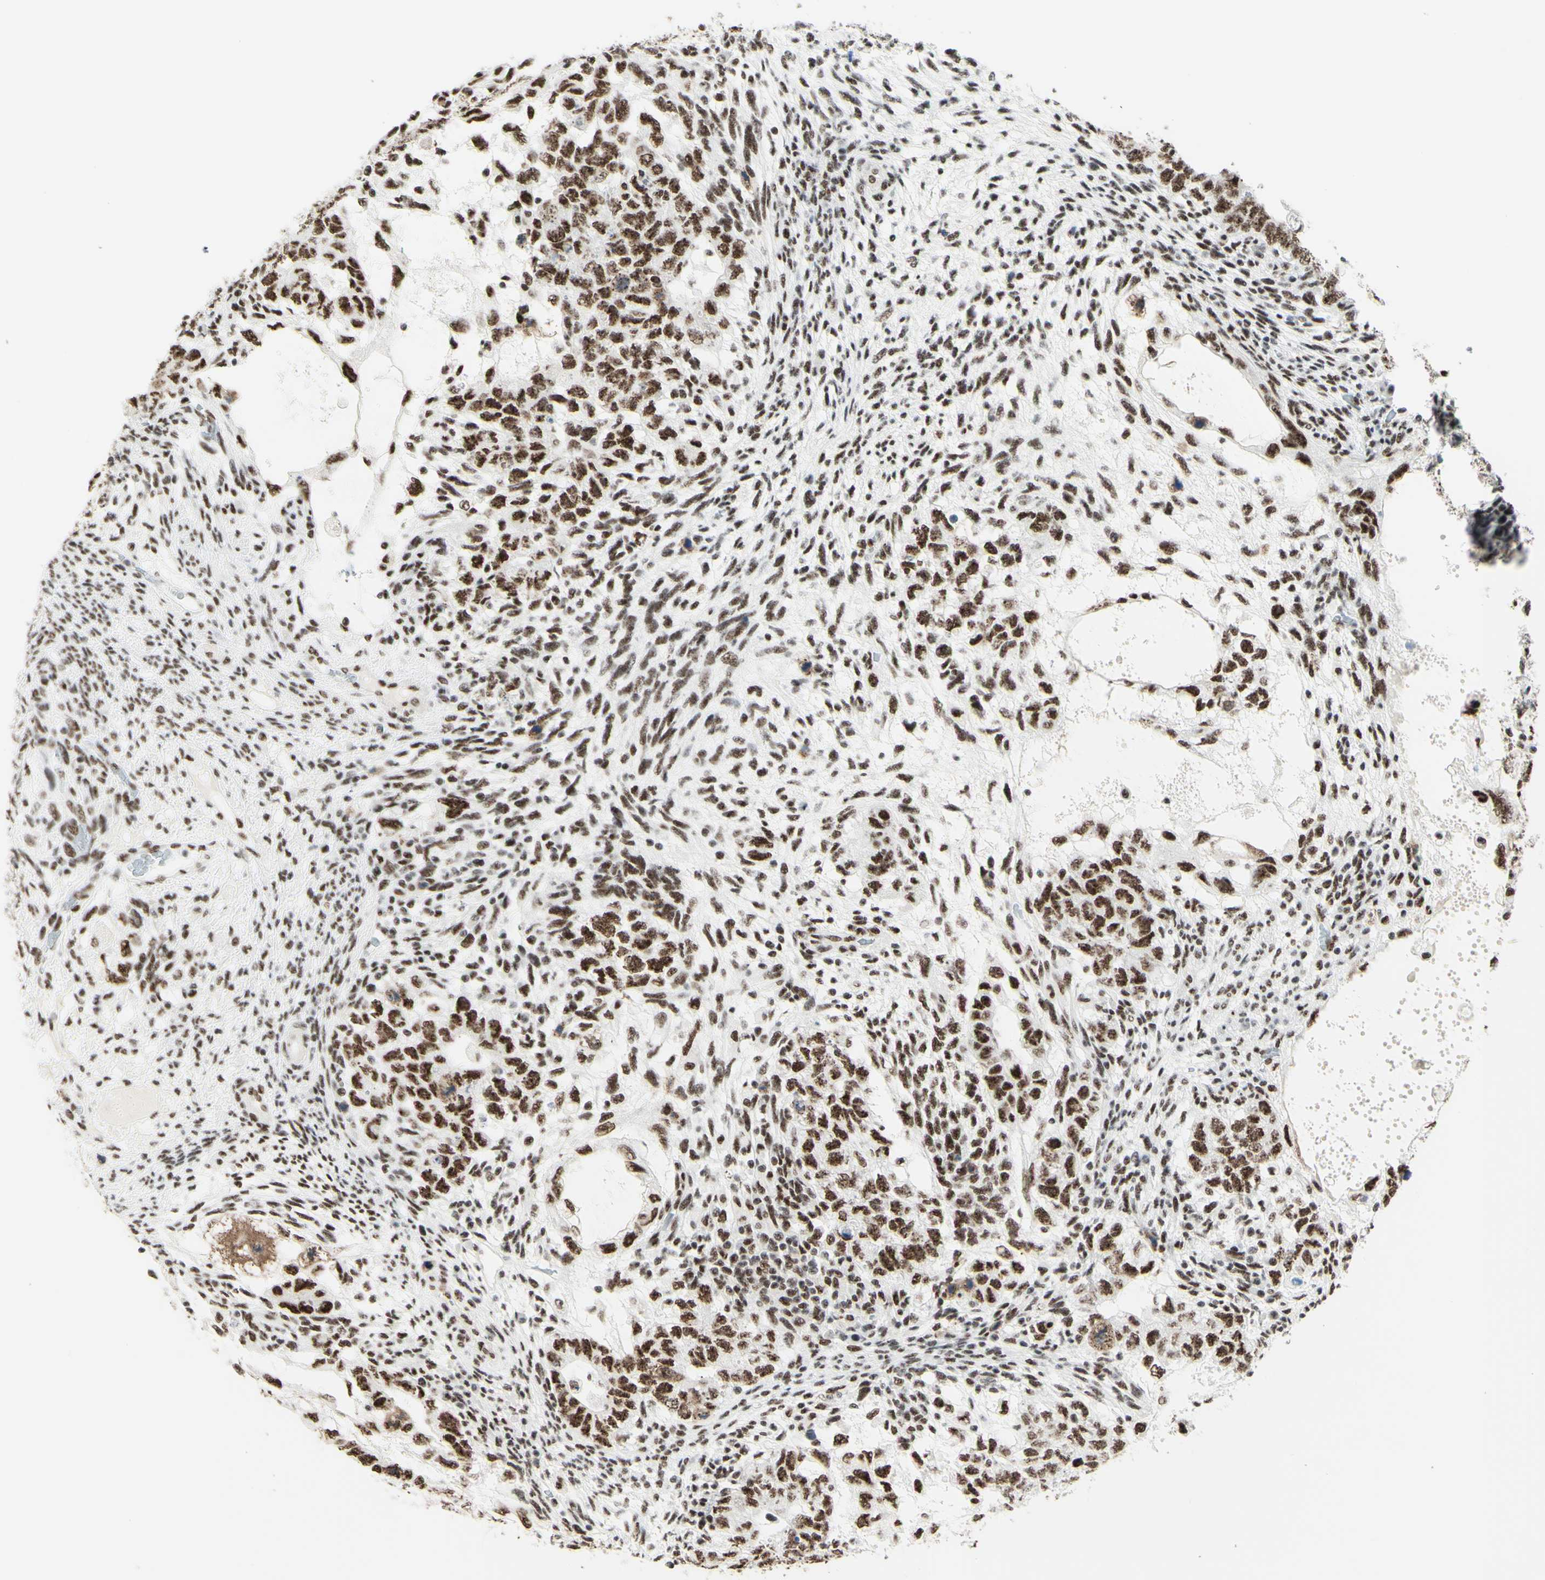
{"staining": {"intensity": "strong", "quantity": ">75%", "location": "nuclear"}, "tissue": "testis cancer", "cell_type": "Tumor cells", "image_type": "cancer", "snomed": [{"axis": "morphology", "description": "Normal tissue, NOS"}, {"axis": "morphology", "description": "Carcinoma, Embryonal, NOS"}, {"axis": "topography", "description": "Testis"}], "caption": "Testis embryonal carcinoma stained for a protein exhibits strong nuclear positivity in tumor cells.", "gene": "WTAP", "patient": {"sex": "male", "age": 36}}